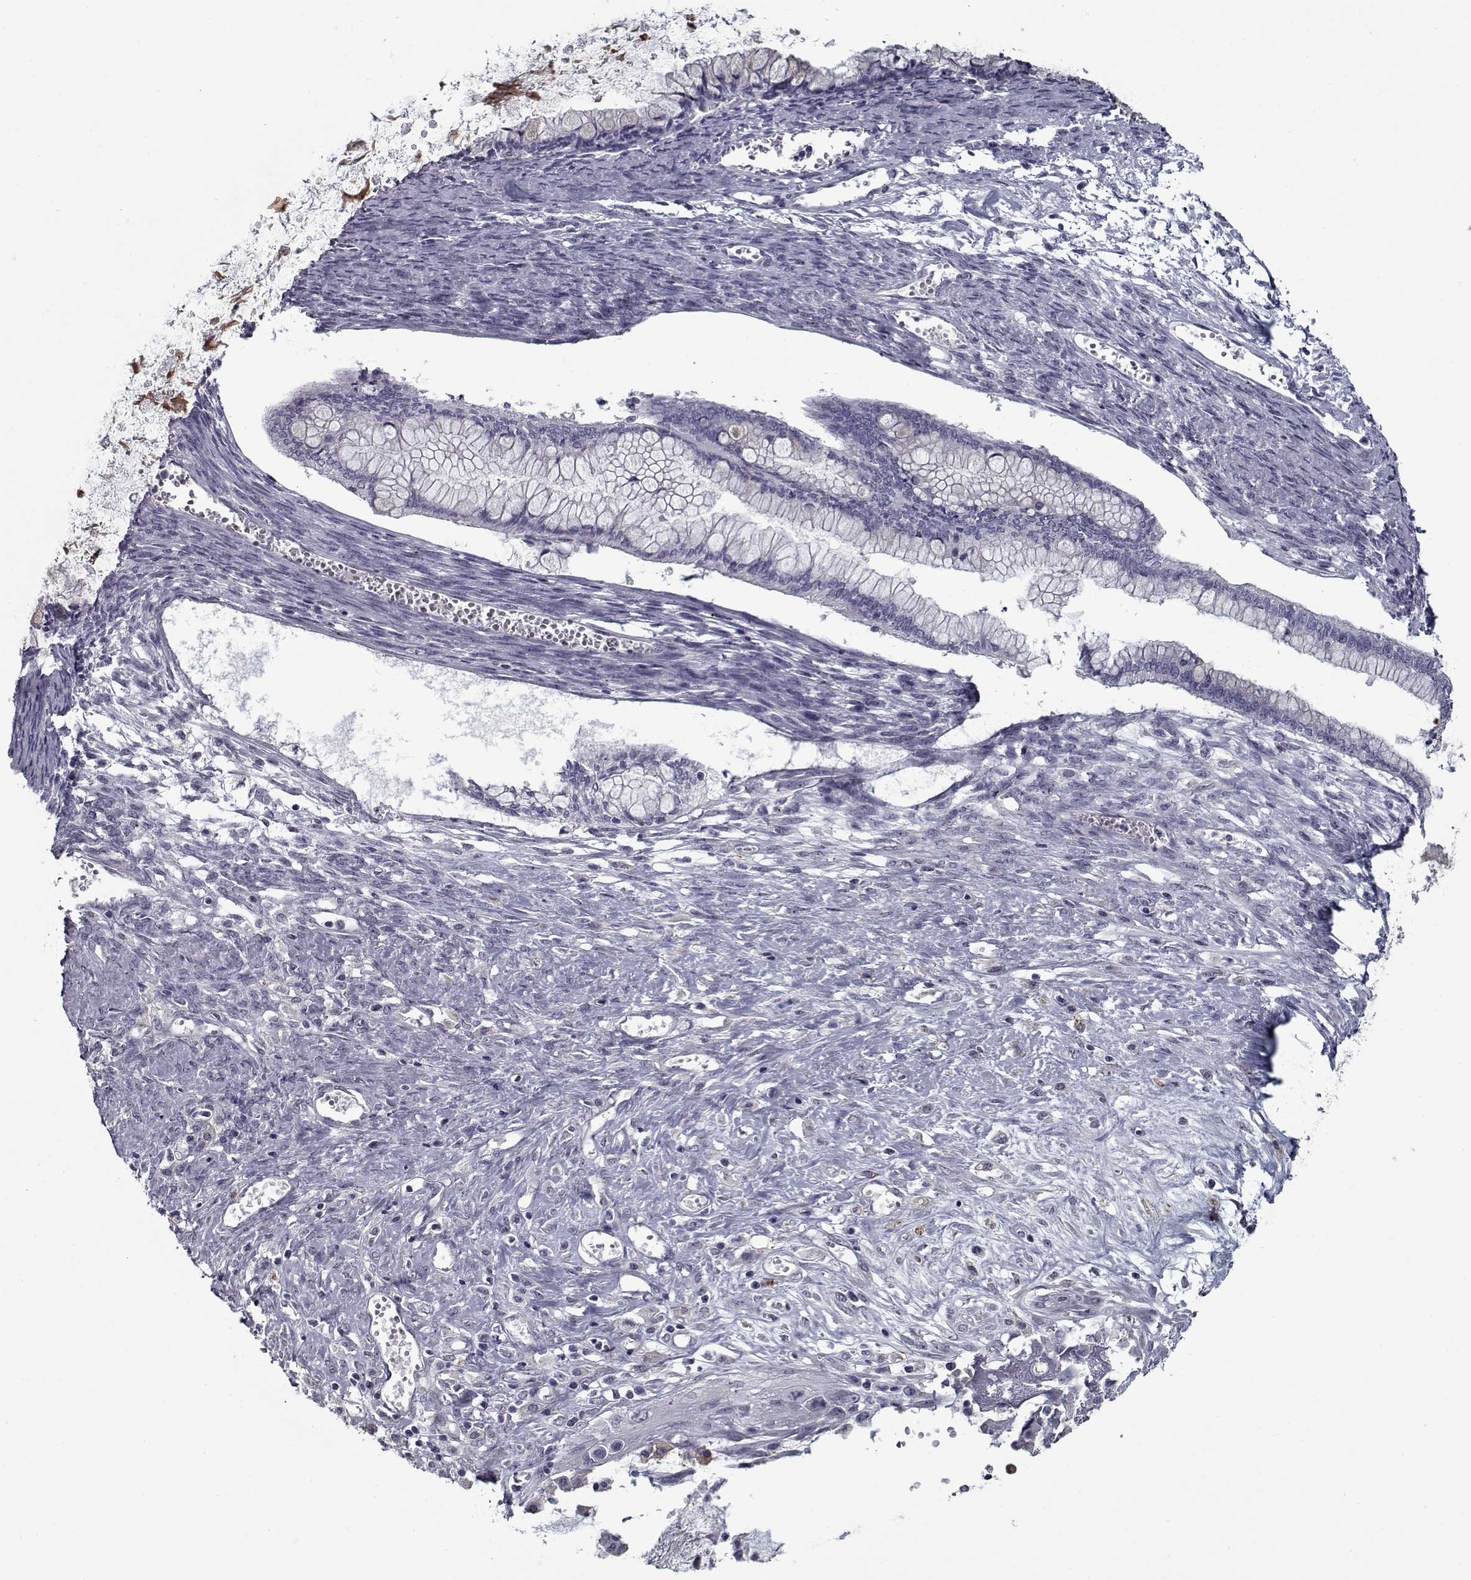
{"staining": {"intensity": "negative", "quantity": "none", "location": "none"}, "tissue": "ovarian cancer", "cell_type": "Tumor cells", "image_type": "cancer", "snomed": [{"axis": "morphology", "description": "Cystadenocarcinoma, mucinous, NOS"}, {"axis": "topography", "description": "Ovary"}], "caption": "Immunohistochemistry image of ovarian mucinous cystadenocarcinoma stained for a protein (brown), which shows no positivity in tumor cells.", "gene": "SEC16B", "patient": {"sex": "female", "age": 67}}